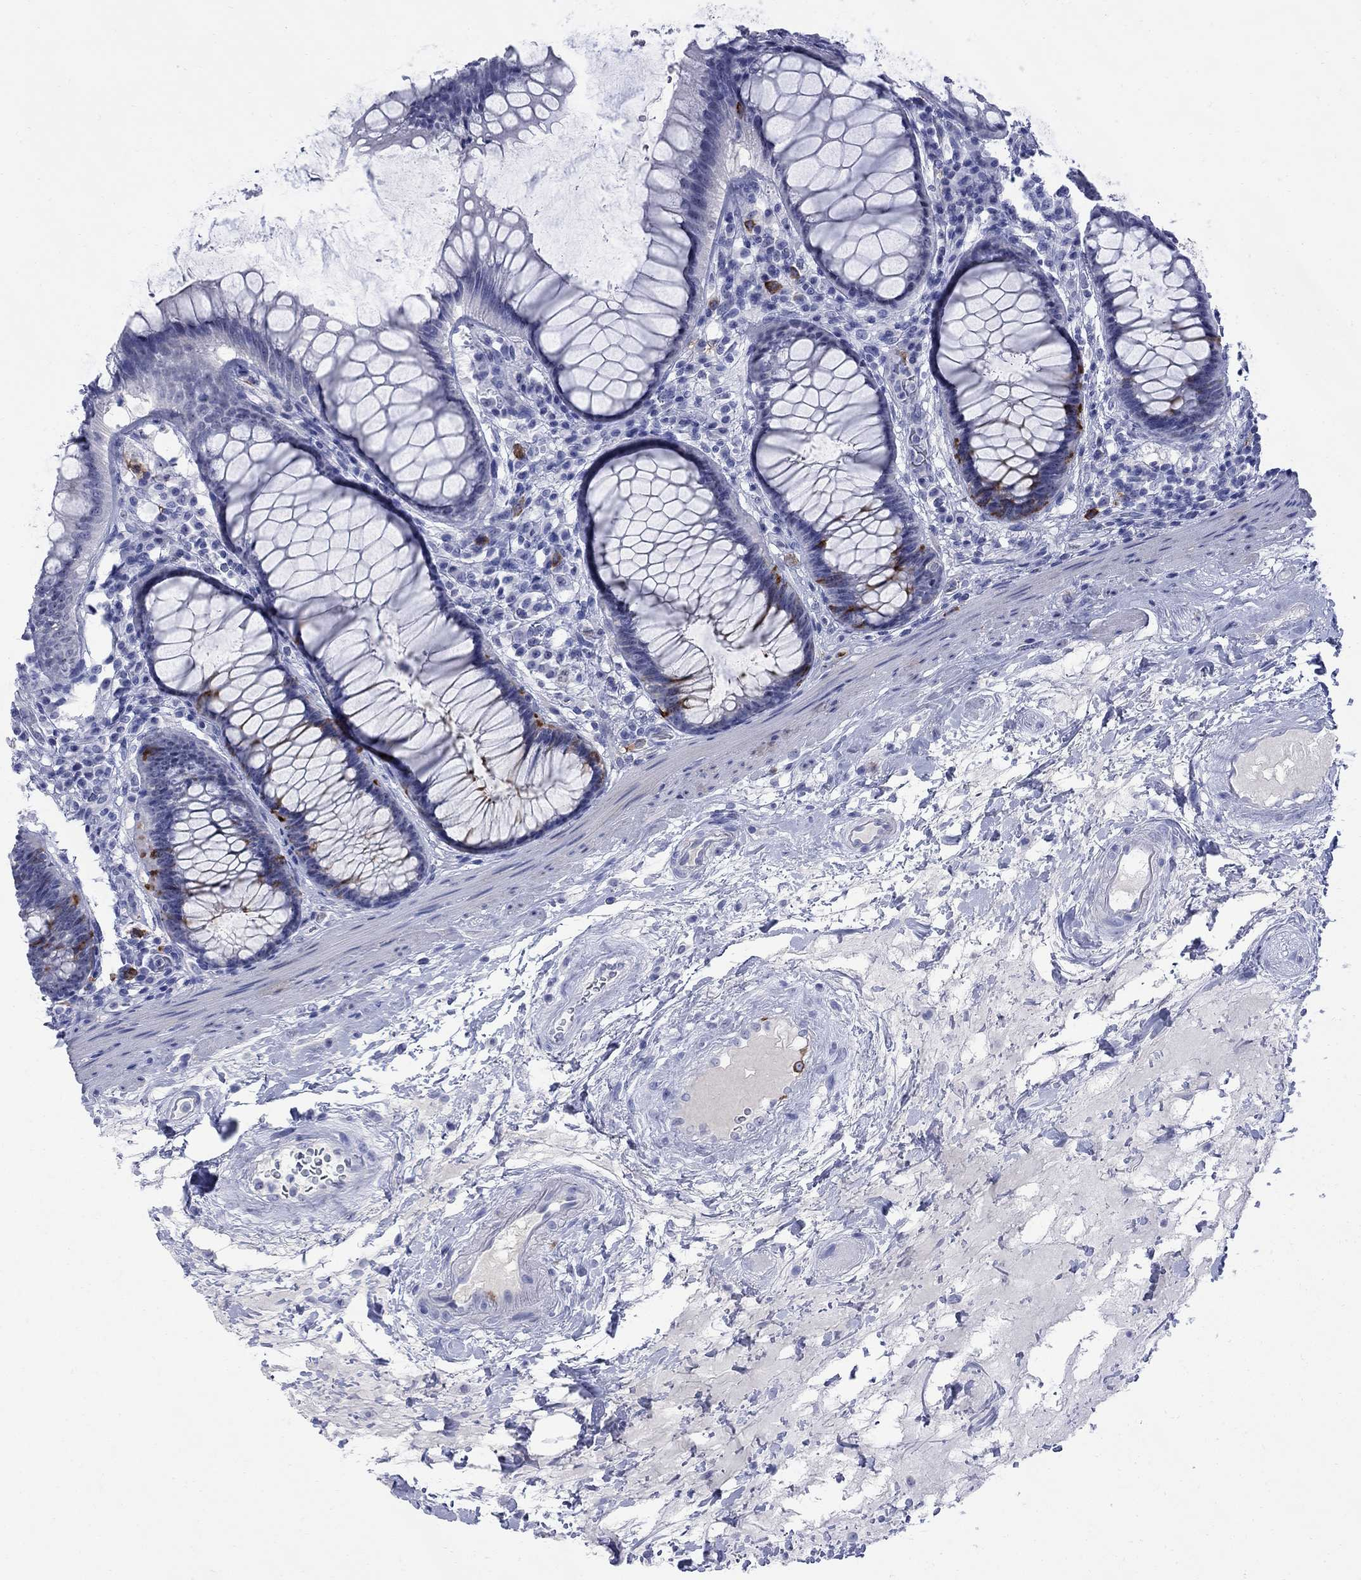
{"staining": {"intensity": "strong", "quantity": "<25%", "location": "cytoplasmic/membranous"}, "tissue": "rectum", "cell_type": "Glandular cells", "image_type": "normal", "snomed": [{"axis": "morphology", "description": "Normal tissue, NOS"}, {"axis": "topography", "description": "Rectum"}], "caption": "Normal rectum was stained to show a protein in brown. There is medium levels of strong cytoplasmic/membranous staining in about <25% of glandular cells.", "gene": "TACC3", "patient": {"sex": "male", "age": 72}}